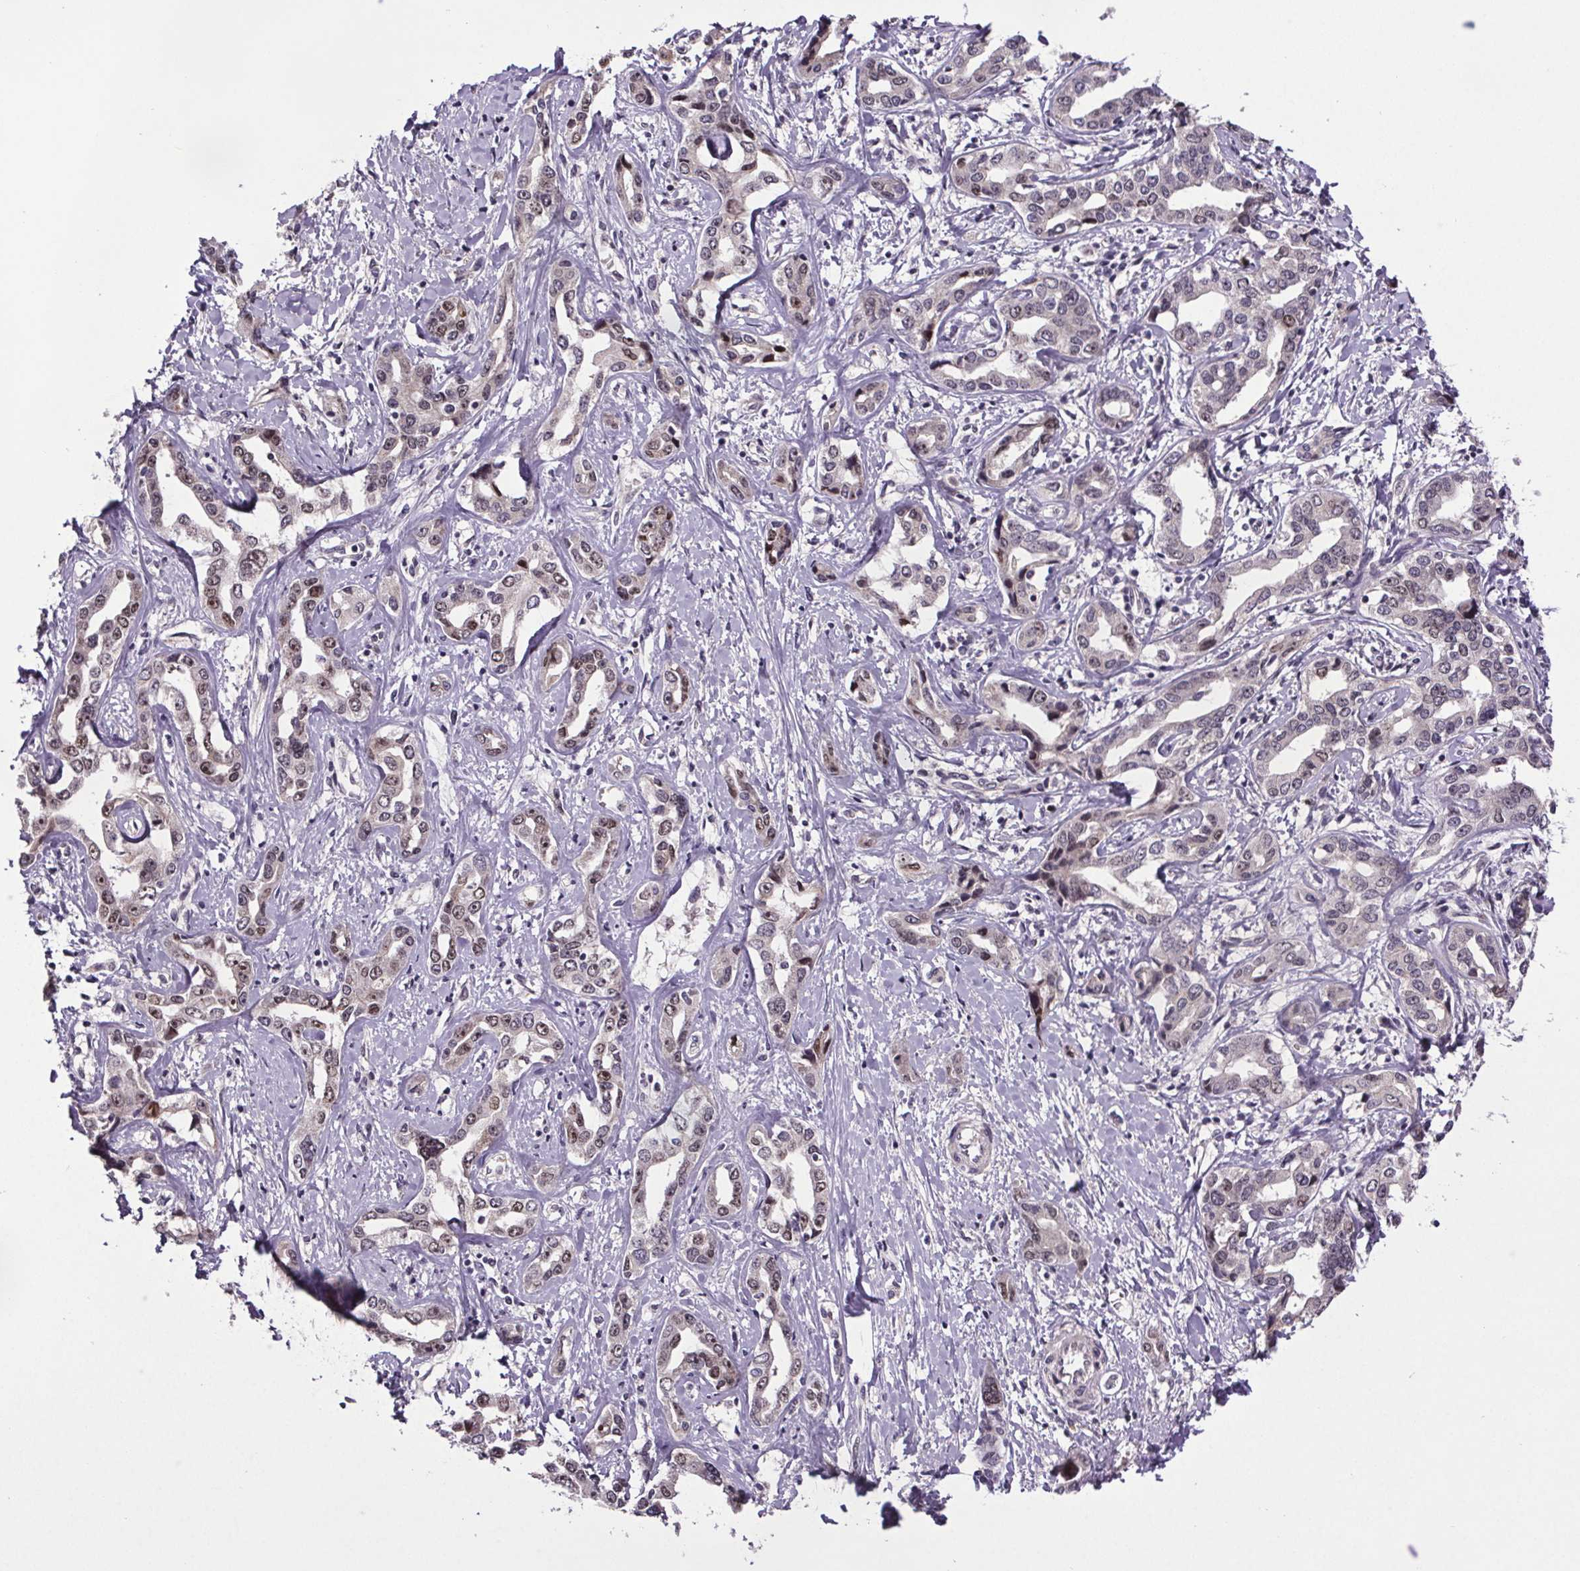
{"staining": {"intensity": "moderate", "quantity": "<25%", "location": "nuclear"}, "tissue": "liver cancer", "cell_type": "Tumor cells", "image_type": "cancer", "snomed": [{"axis": "morphology", "description": "Cholangiocarcinoma"}, {"axis": "topography", "description": "Liver"}], "caption": "Liver cancer was stained to show a protein in brown. There is low levels of moderate nuclear expression in about <25% of tumor cells.", "gene": "ATMIN", "patient": {"sex": "male", "age": 59}}